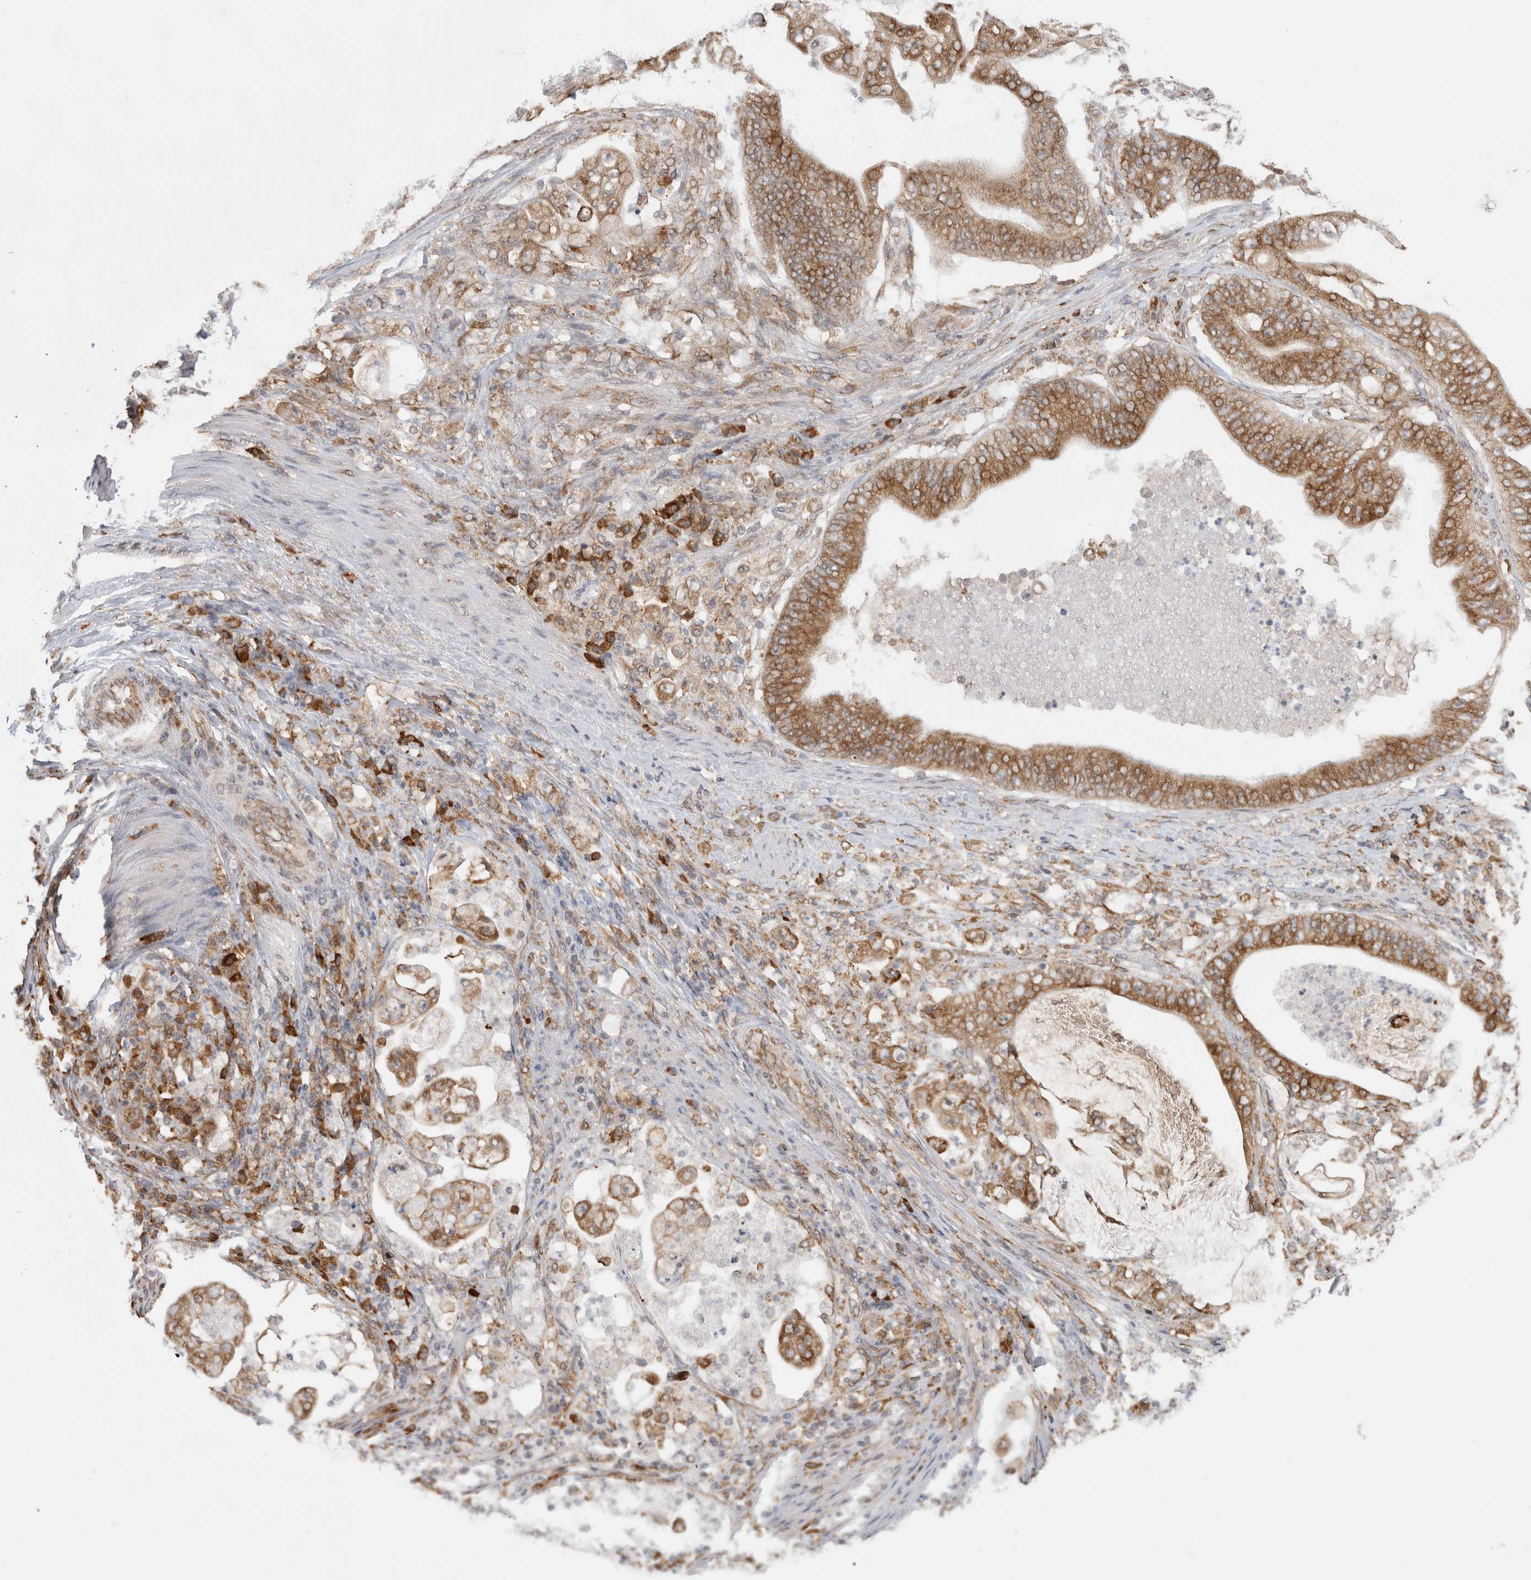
{"staining": {"intensity": "moderate", "quantity": ">75%", "location": "cytoplasmic/membranous"}, "tissue": "stomach cancer", "cell_type": "Tumor cells", "image_type": "cancer", "snomed": [{"axis": "morphology", "description": "Adenocarcinoma, NOS"}, {"axis": "topography", "description": "Stomach"}], "caption": "A medium amount of moderate cytoplasmic/membranous positivity is identified in approximately >75% of tumor cells in stomach cancer tissue.", "gene": "MS4A7", "patient": {"sex": "female", "age": 73}}